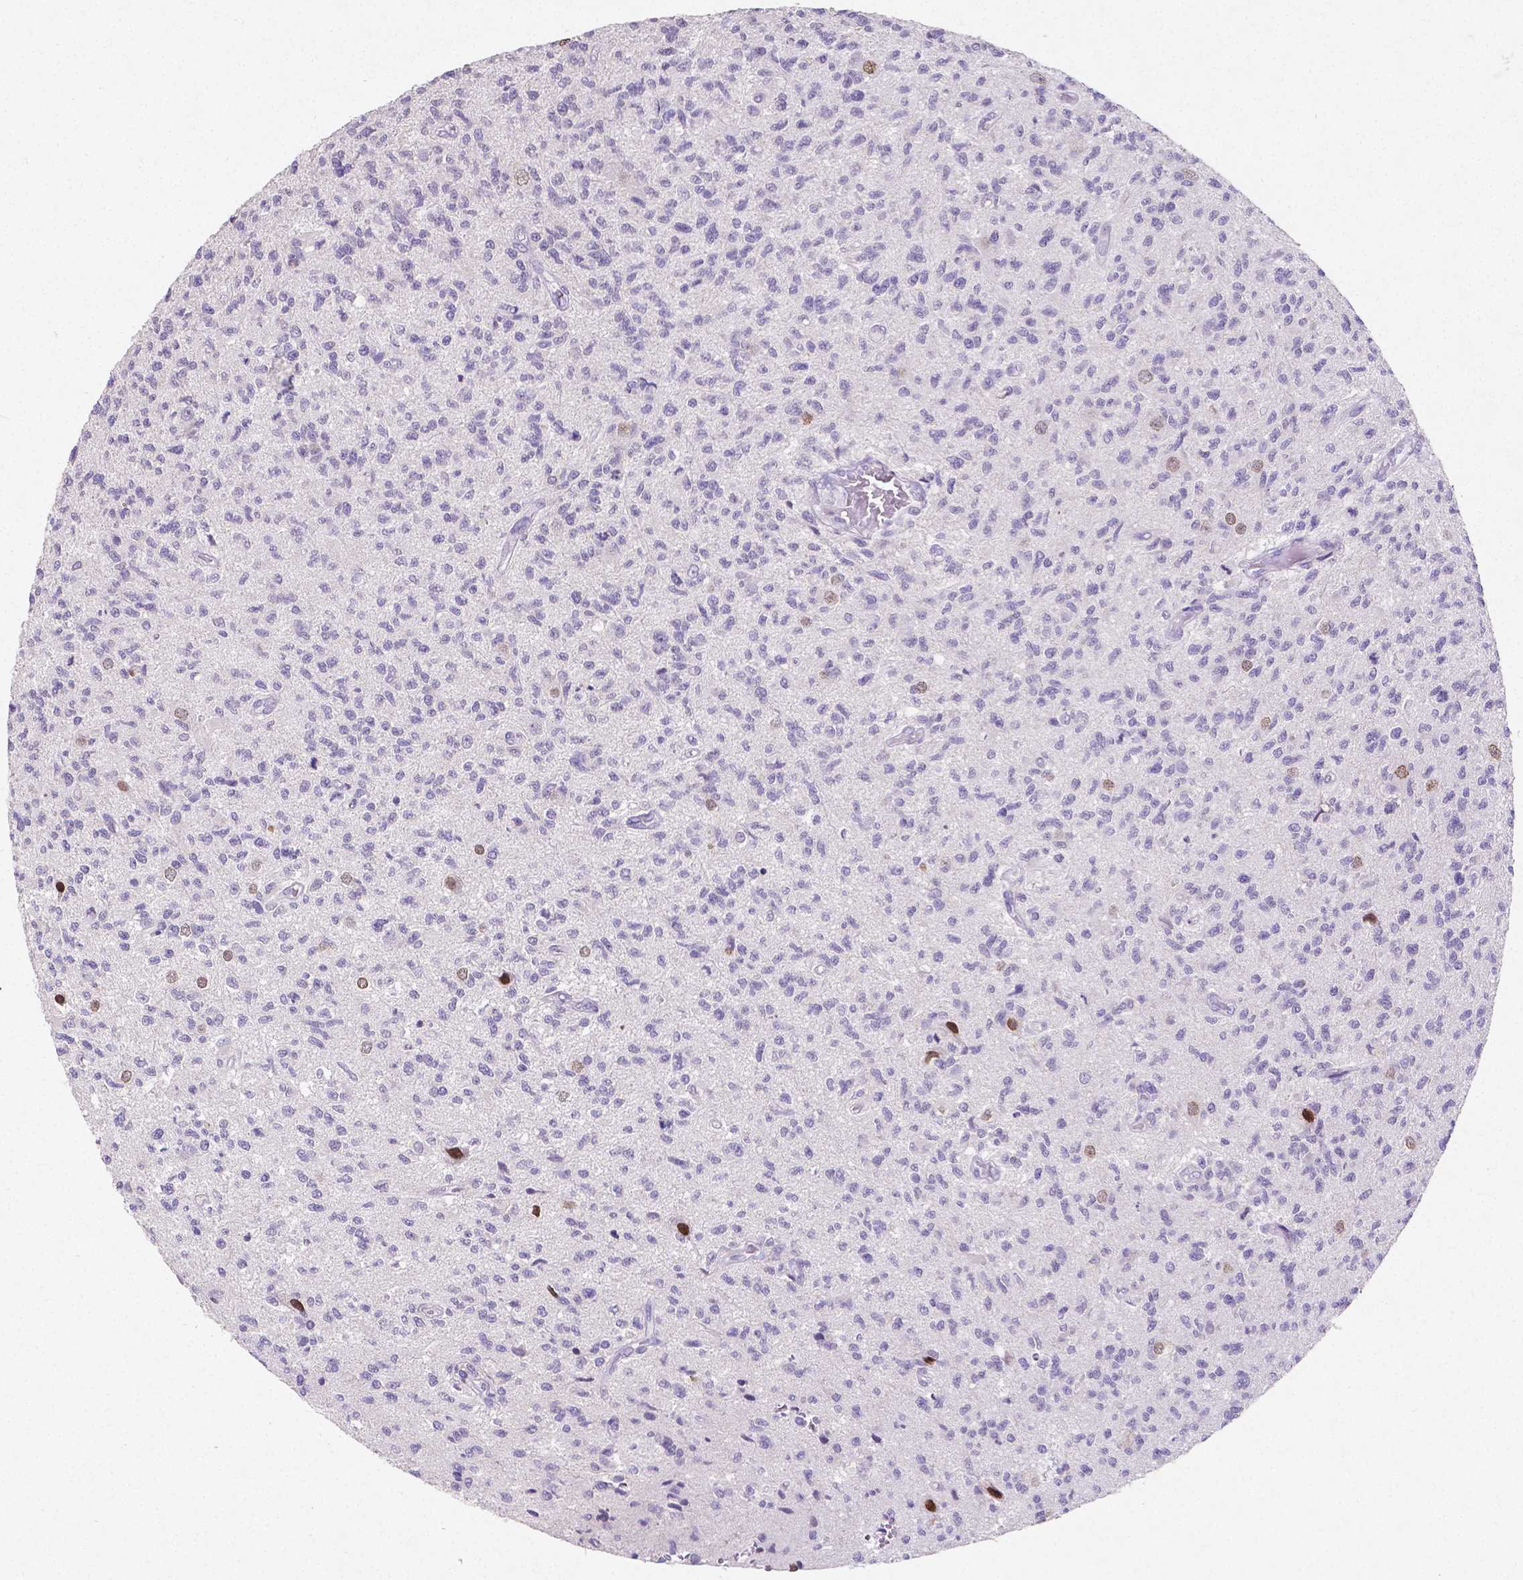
{"staining": {"intensity": "weak", "quantity": "<25%", "location": "nuclear"}, "tissue": "glioma", "cell_type": "Tumor cells", "image_type": "cancer", "snomed": [{"axis": "morphology", "description": "Glioma, malignant, High grade"}, {"axis": "topography", "description": "Brain"}], "caption": "Human glioma stained for a protein using immunohistochemistry shows no expression in tumor cells.", "gene": "SATB2", "patient": {"sex": "male", "age": 56}}